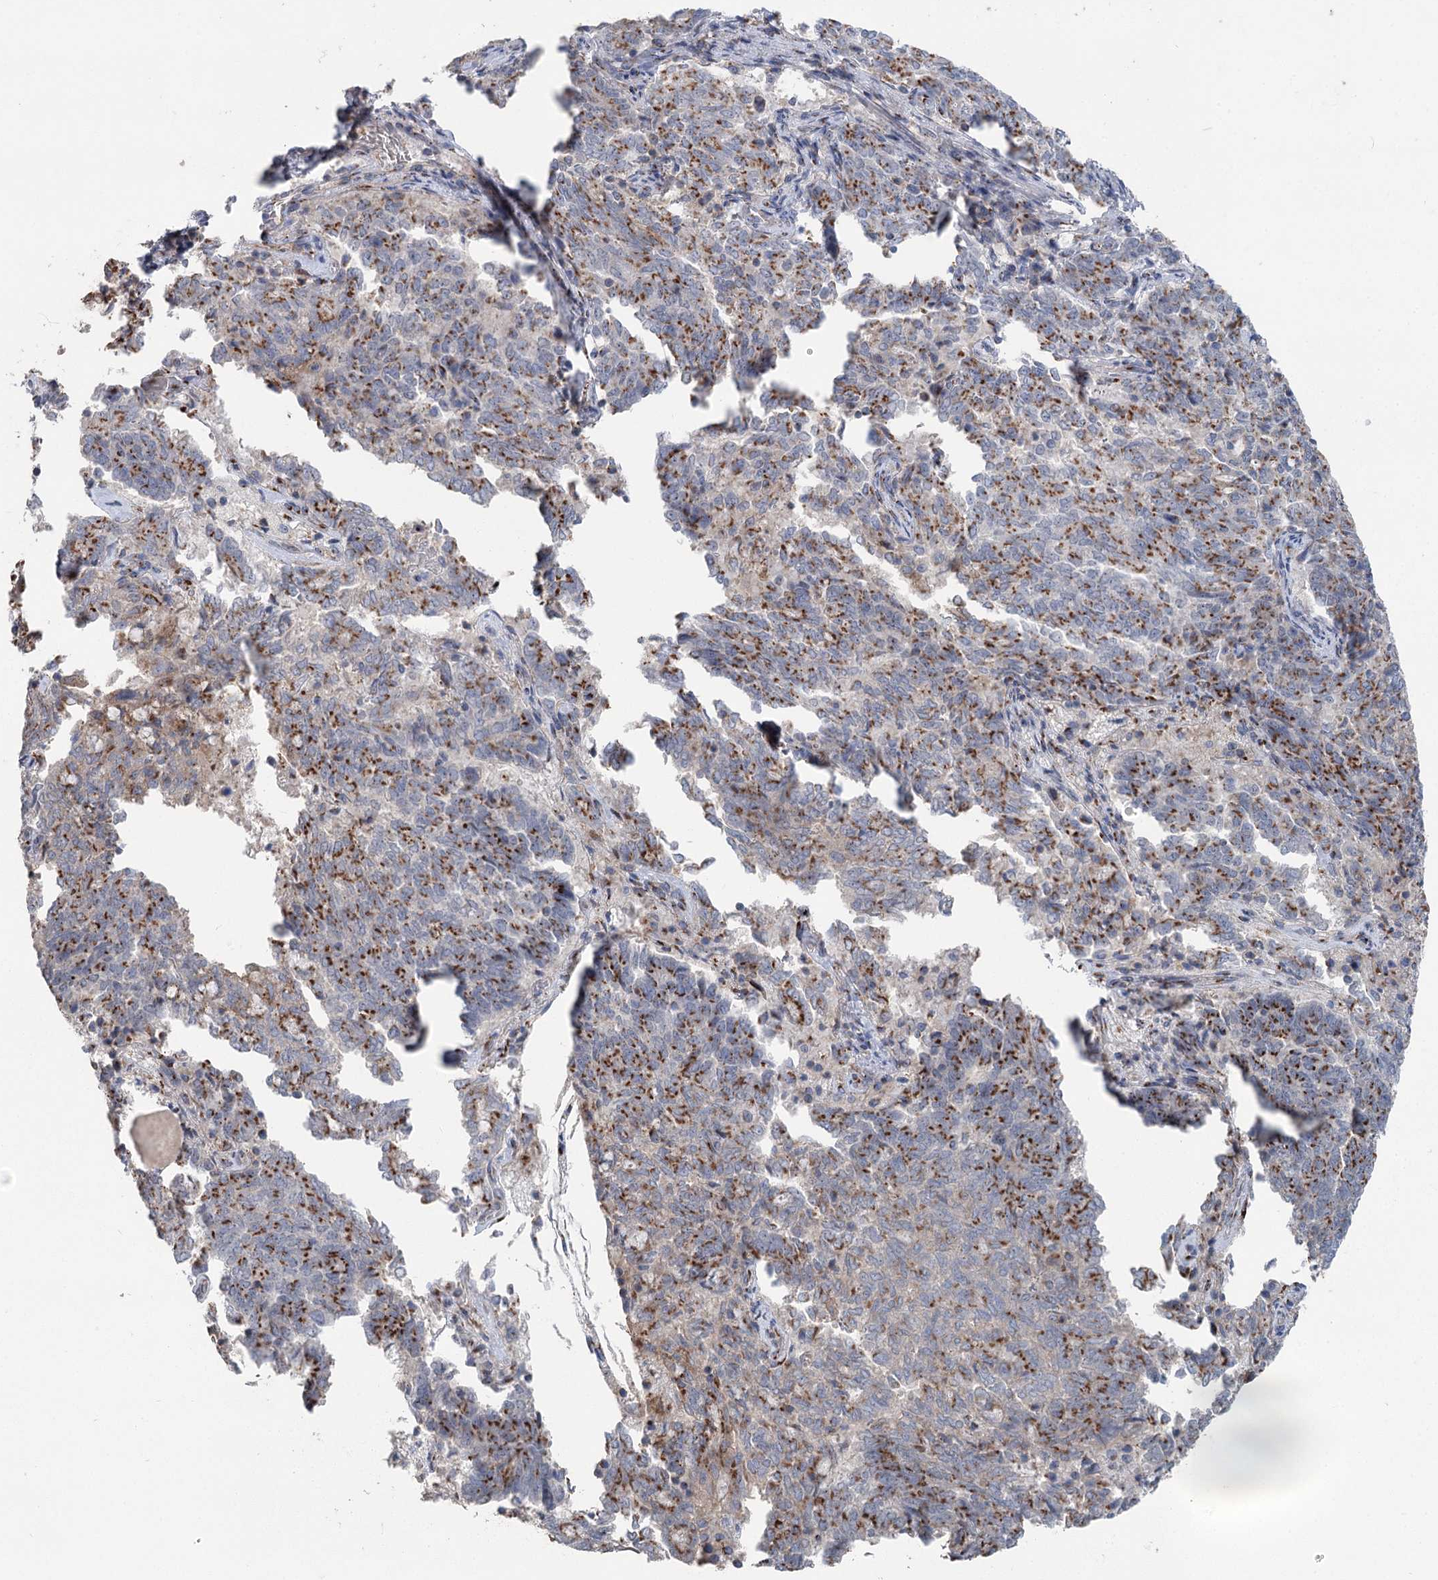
{"staining": {"intensity": "strong", "quantity": "25%-75%", "location": "cytoplasmic/membranous"}, "tissue": "endometrial cancer", "cell_type": "Tumor cells", "image_type": "cancer", "snomed": [{"axis": "morphology", "description": "Adenocarcinoma, NOS"}, {"axis": "topography", "description": "Endometrium"}], "caption": "Immunohistochemistry (IHC) photomicrograph of adenocarcinoma (endometrial) stained for a protein (brown), which displays high levels of strong cytoplasmic/membranous positivity in approximately 25%-75% of tumor cells.", "gene": "ITIH5", "patient": {"sex": "female", "age": 80}}